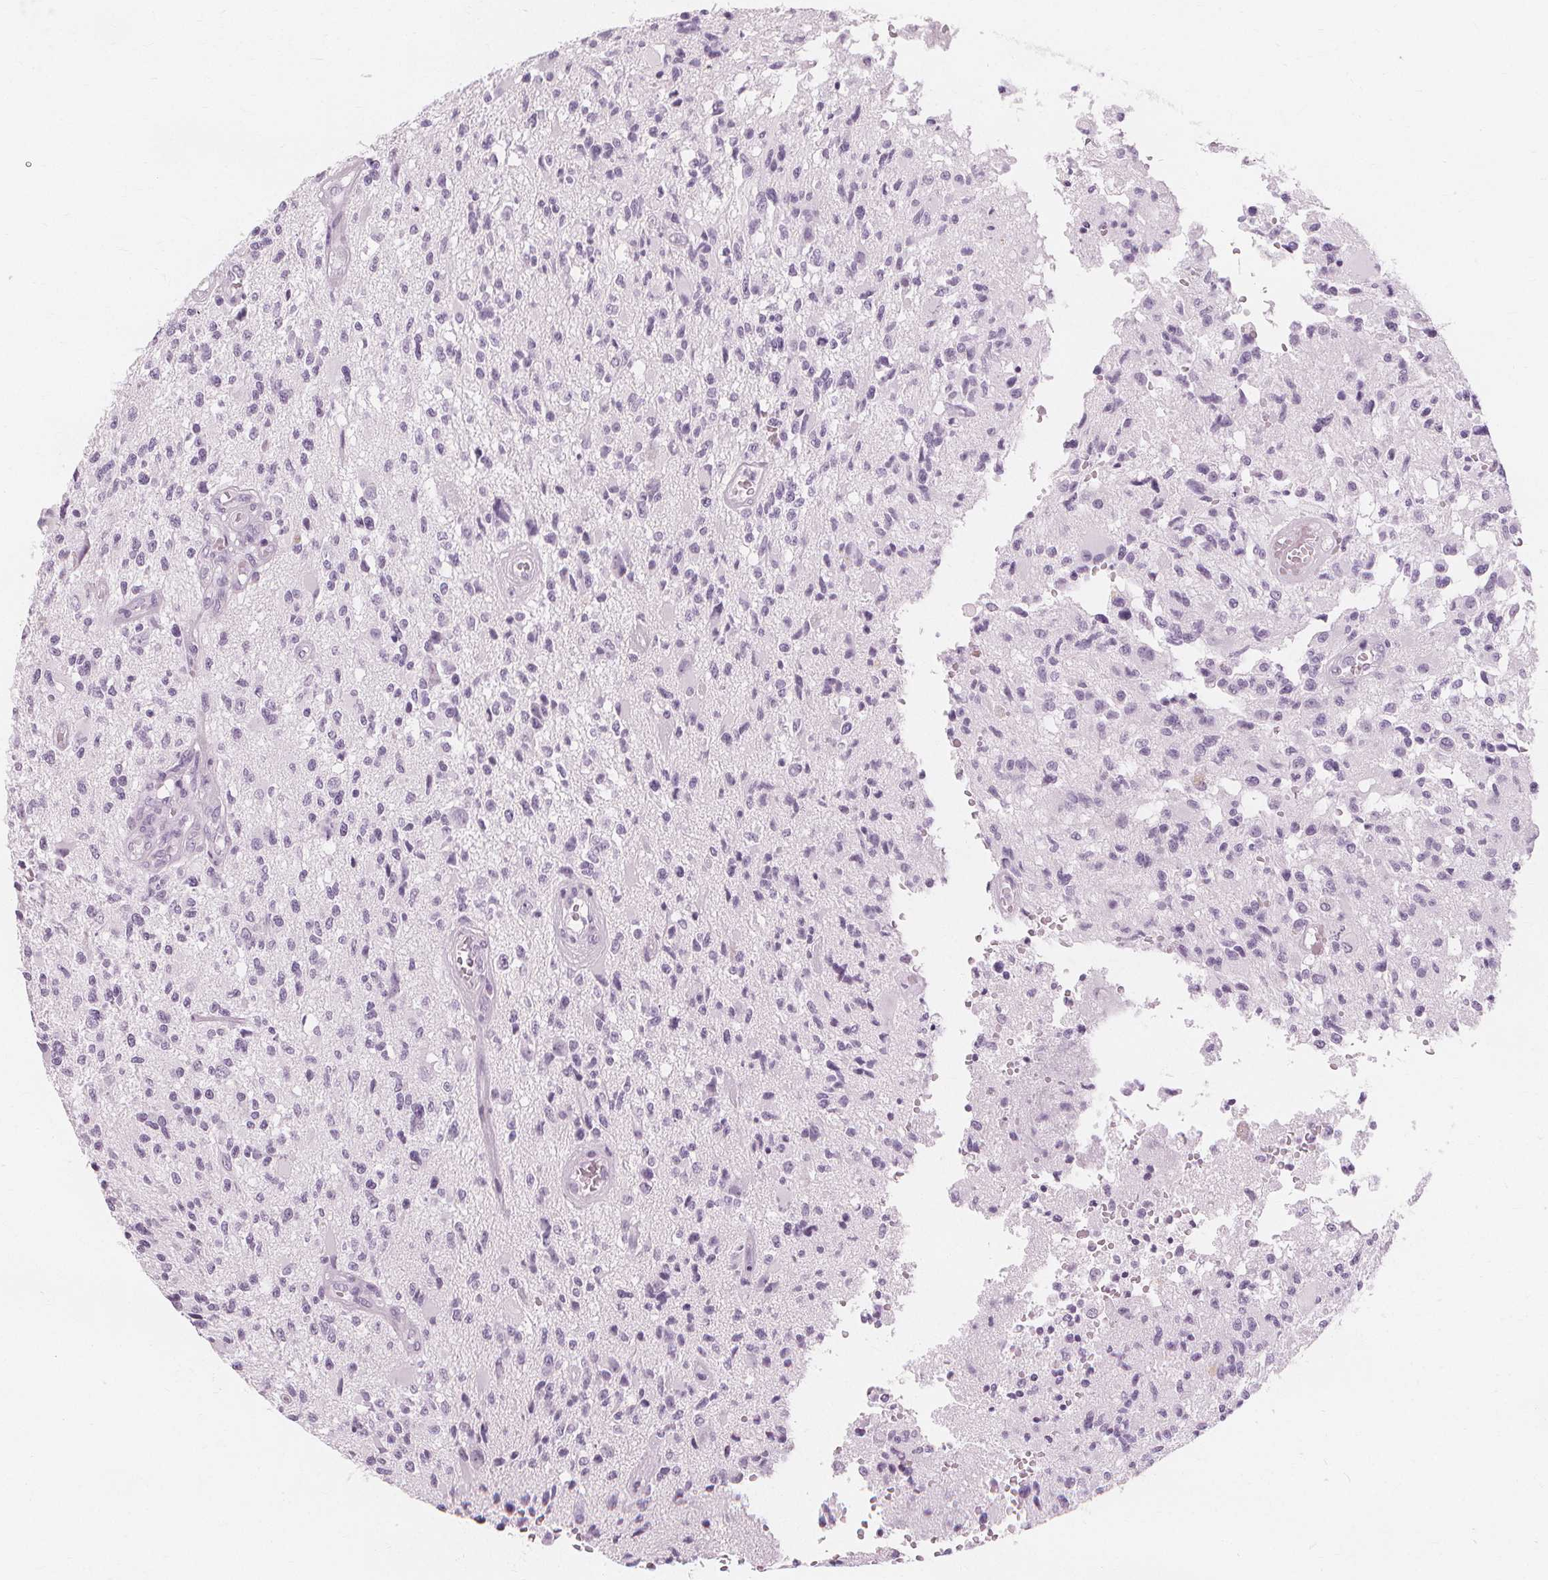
{"staining": {"intensity": "negative", "quantity": "none", "location": "none"}, "tissue": "glioma", "cell_type": "Tumor cells", "image_type": "cancer", "snomed": [{"axis": "morphology", "description": "Glioma, malignant, High grade"}, {"axis": "topography", "description": "Brain"}], "caption": "Immunohistochemistry (IHC) photomicrograph of neoplastic tissue: glioma stained with DAB (3,3'-diaminobenzidine) displays no significant protein positivity in tumor cells.", "gene": "TFF1", "patient": {"sex": "female", "age": 63}}